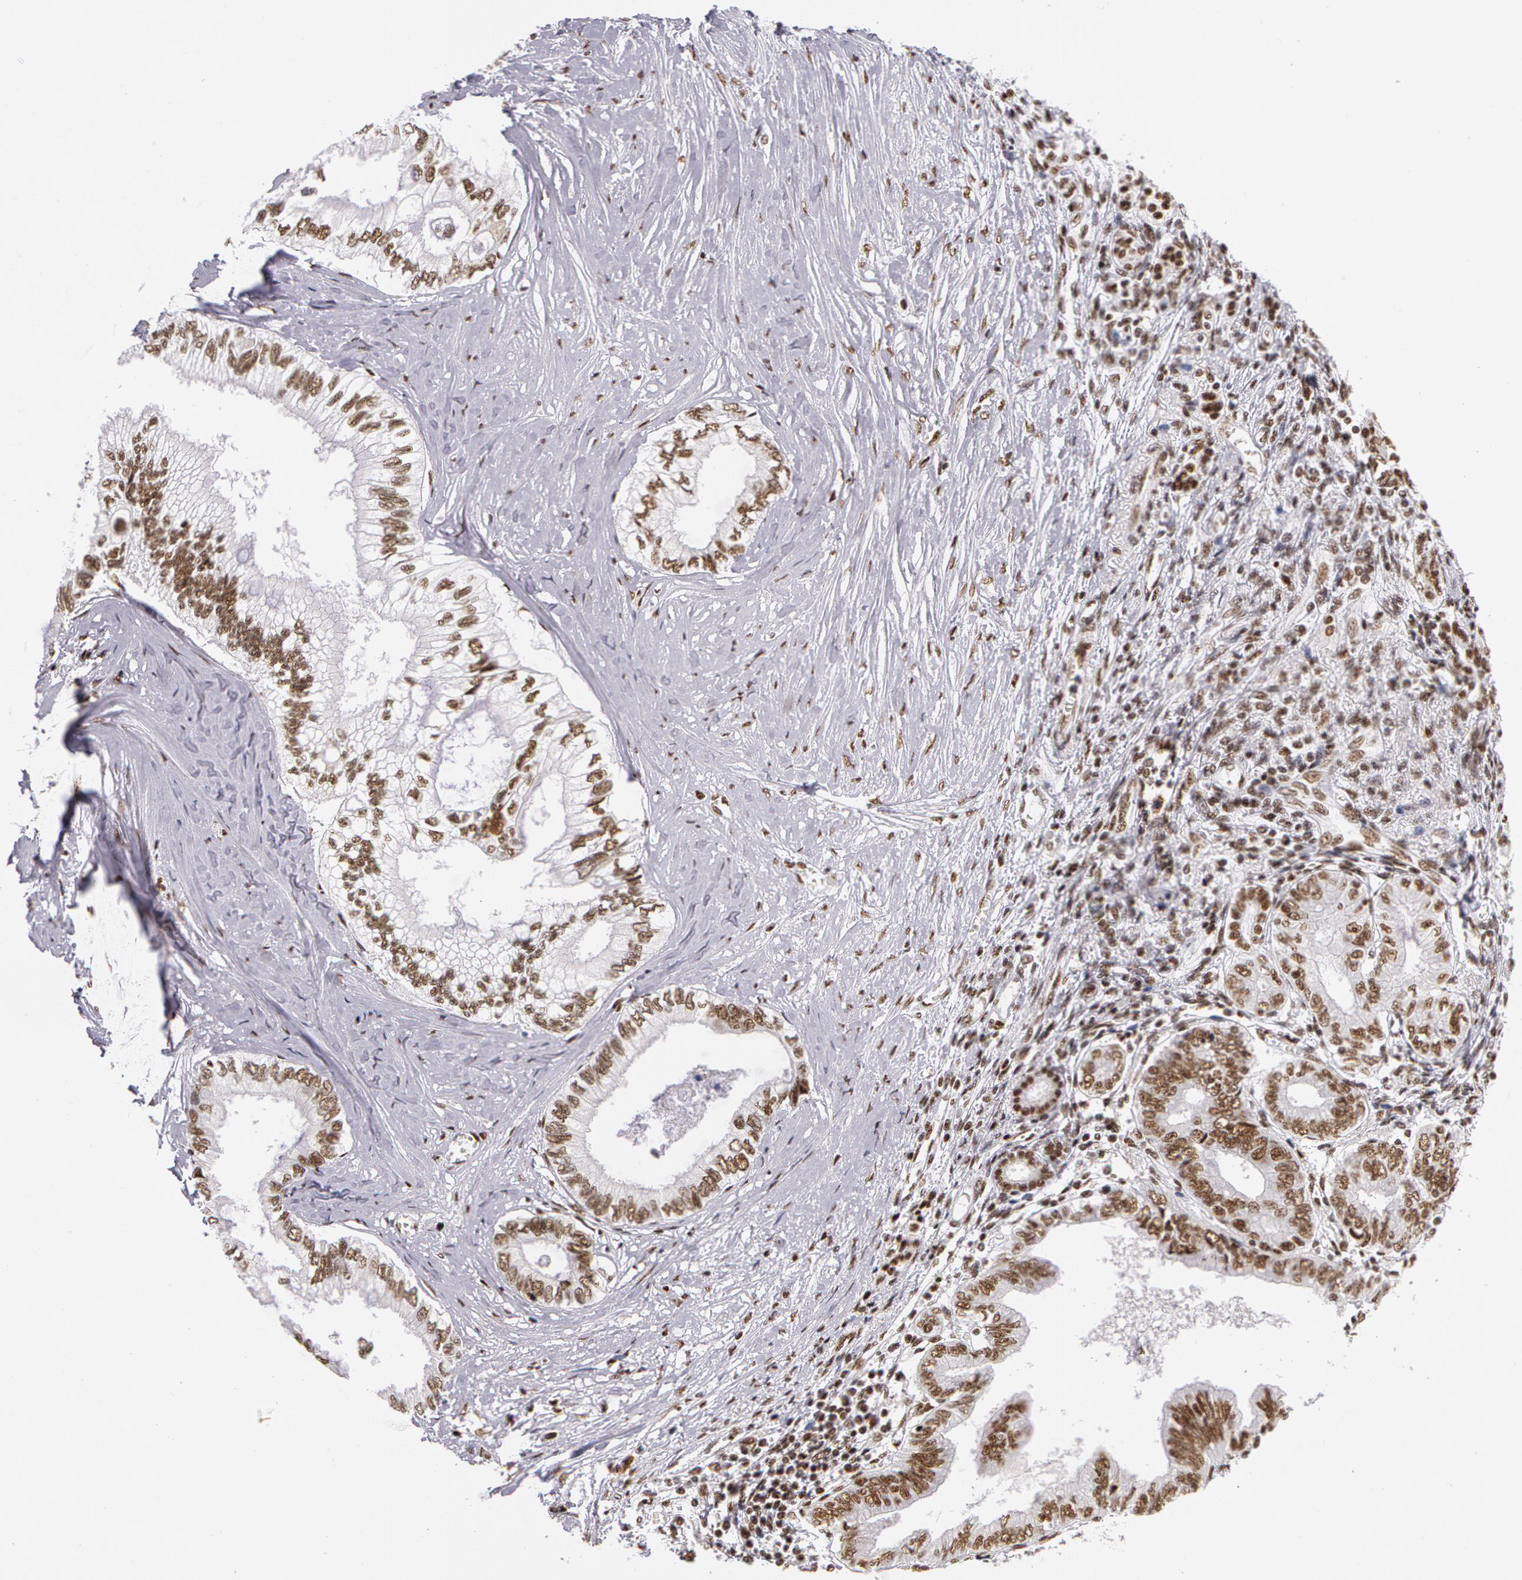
{"staining": {"intensity": "moderate", "quantity": ">75%", "location": "nuclear"}, "tissue": "pancreatic cancer", "cell_type": "Tumor cells", "image_type": "cancer", "snomed": [{"axis": "morphology", "description": "Adenocarcinoma, NOS"}, {"axis": "topography", "description": "Pancreas"}], "caption": "Brown immunohistochemical staining in human pancreatic adenocarcinoma demonstrates moderate nuclear positivity in about >75% of tumor cells.", "gene": "PNN", "patient": {"sex": "female", "age": 66}}